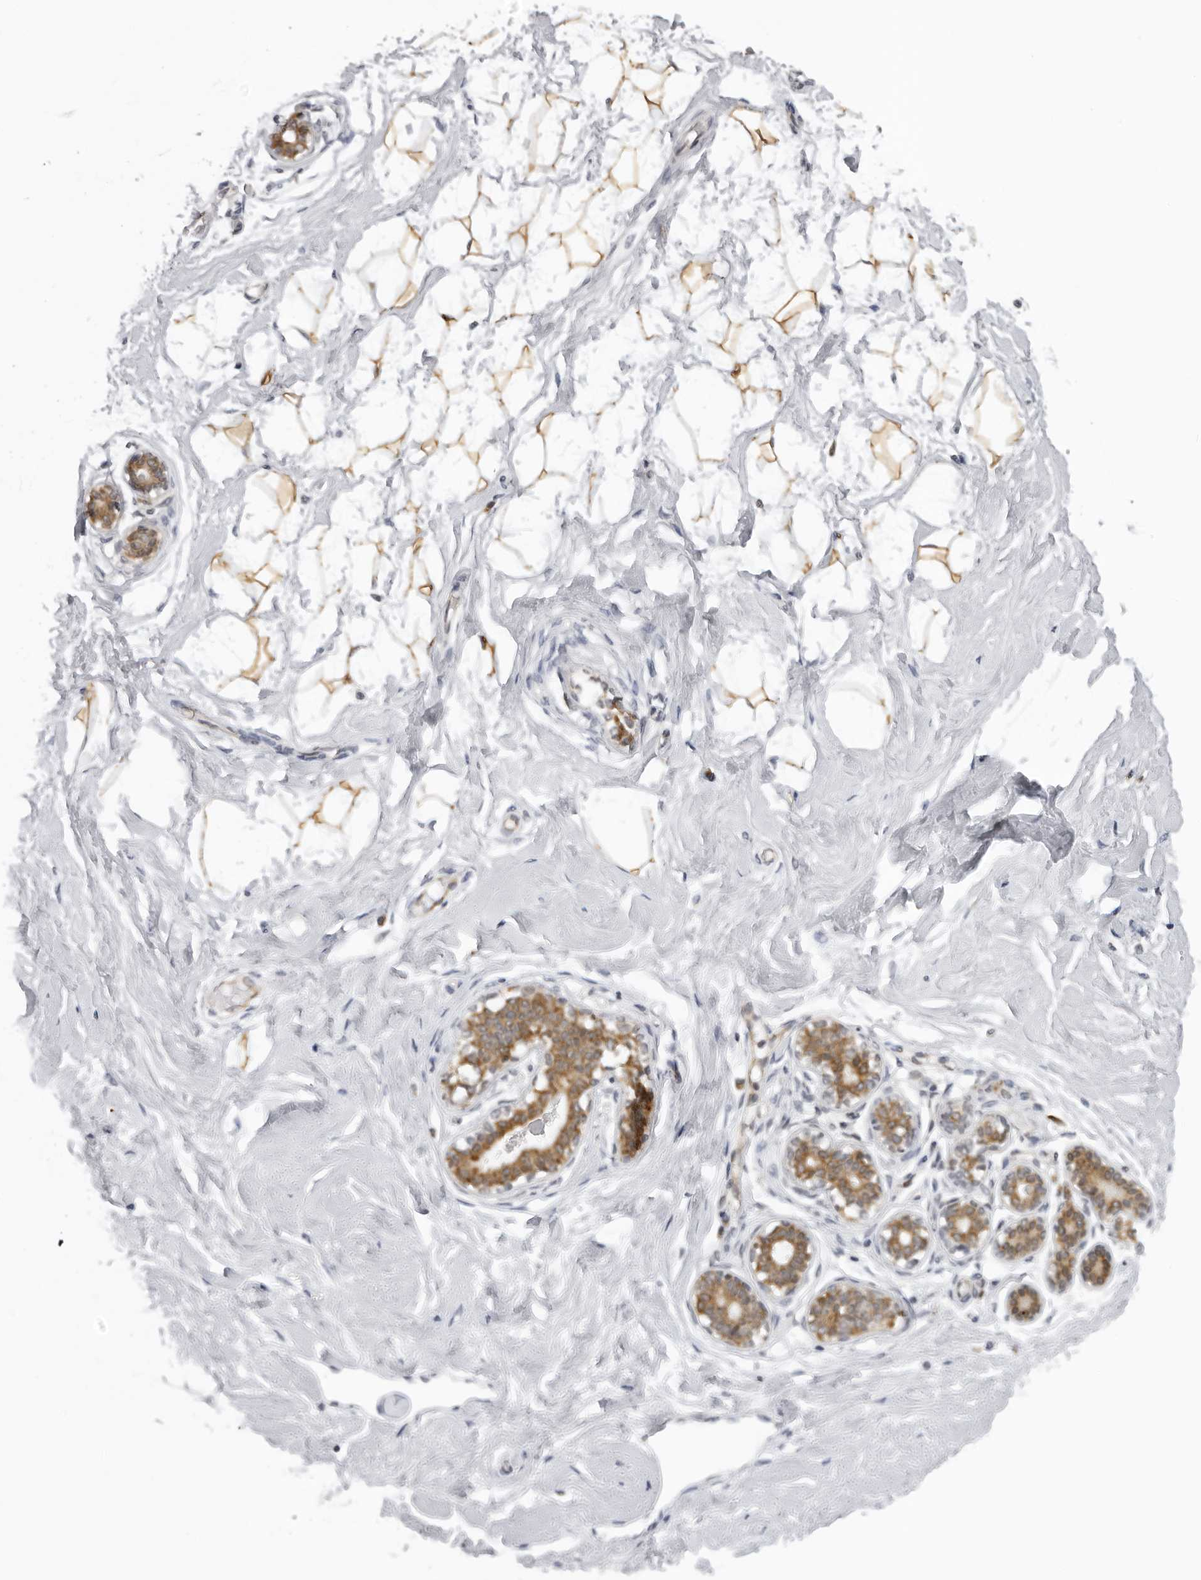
{"staining": {"intensity": "moderate", "quantity": "25%-75%", "location": "cytoplasmic/membranous"}, "tissue": "breast", "cell_type": "Adipocytes", "image_type": "normal", "snomed": [{"axis": "morphology", "description": "Normal tissue, NOS"}, {"axis": "morphology", "description": "Adenoma, NOS"}, {"axis": "topography", "description": "Breast"}], "caption": "This micrograph demonstrates immunohistochemistry staining of benign breast, with medium moderate cytoplasmic/membranous positivity in approximately 25%-75% of adipocytes.", "gene": "MRPS15", "patient": {"sex": "female", "age": 23}}